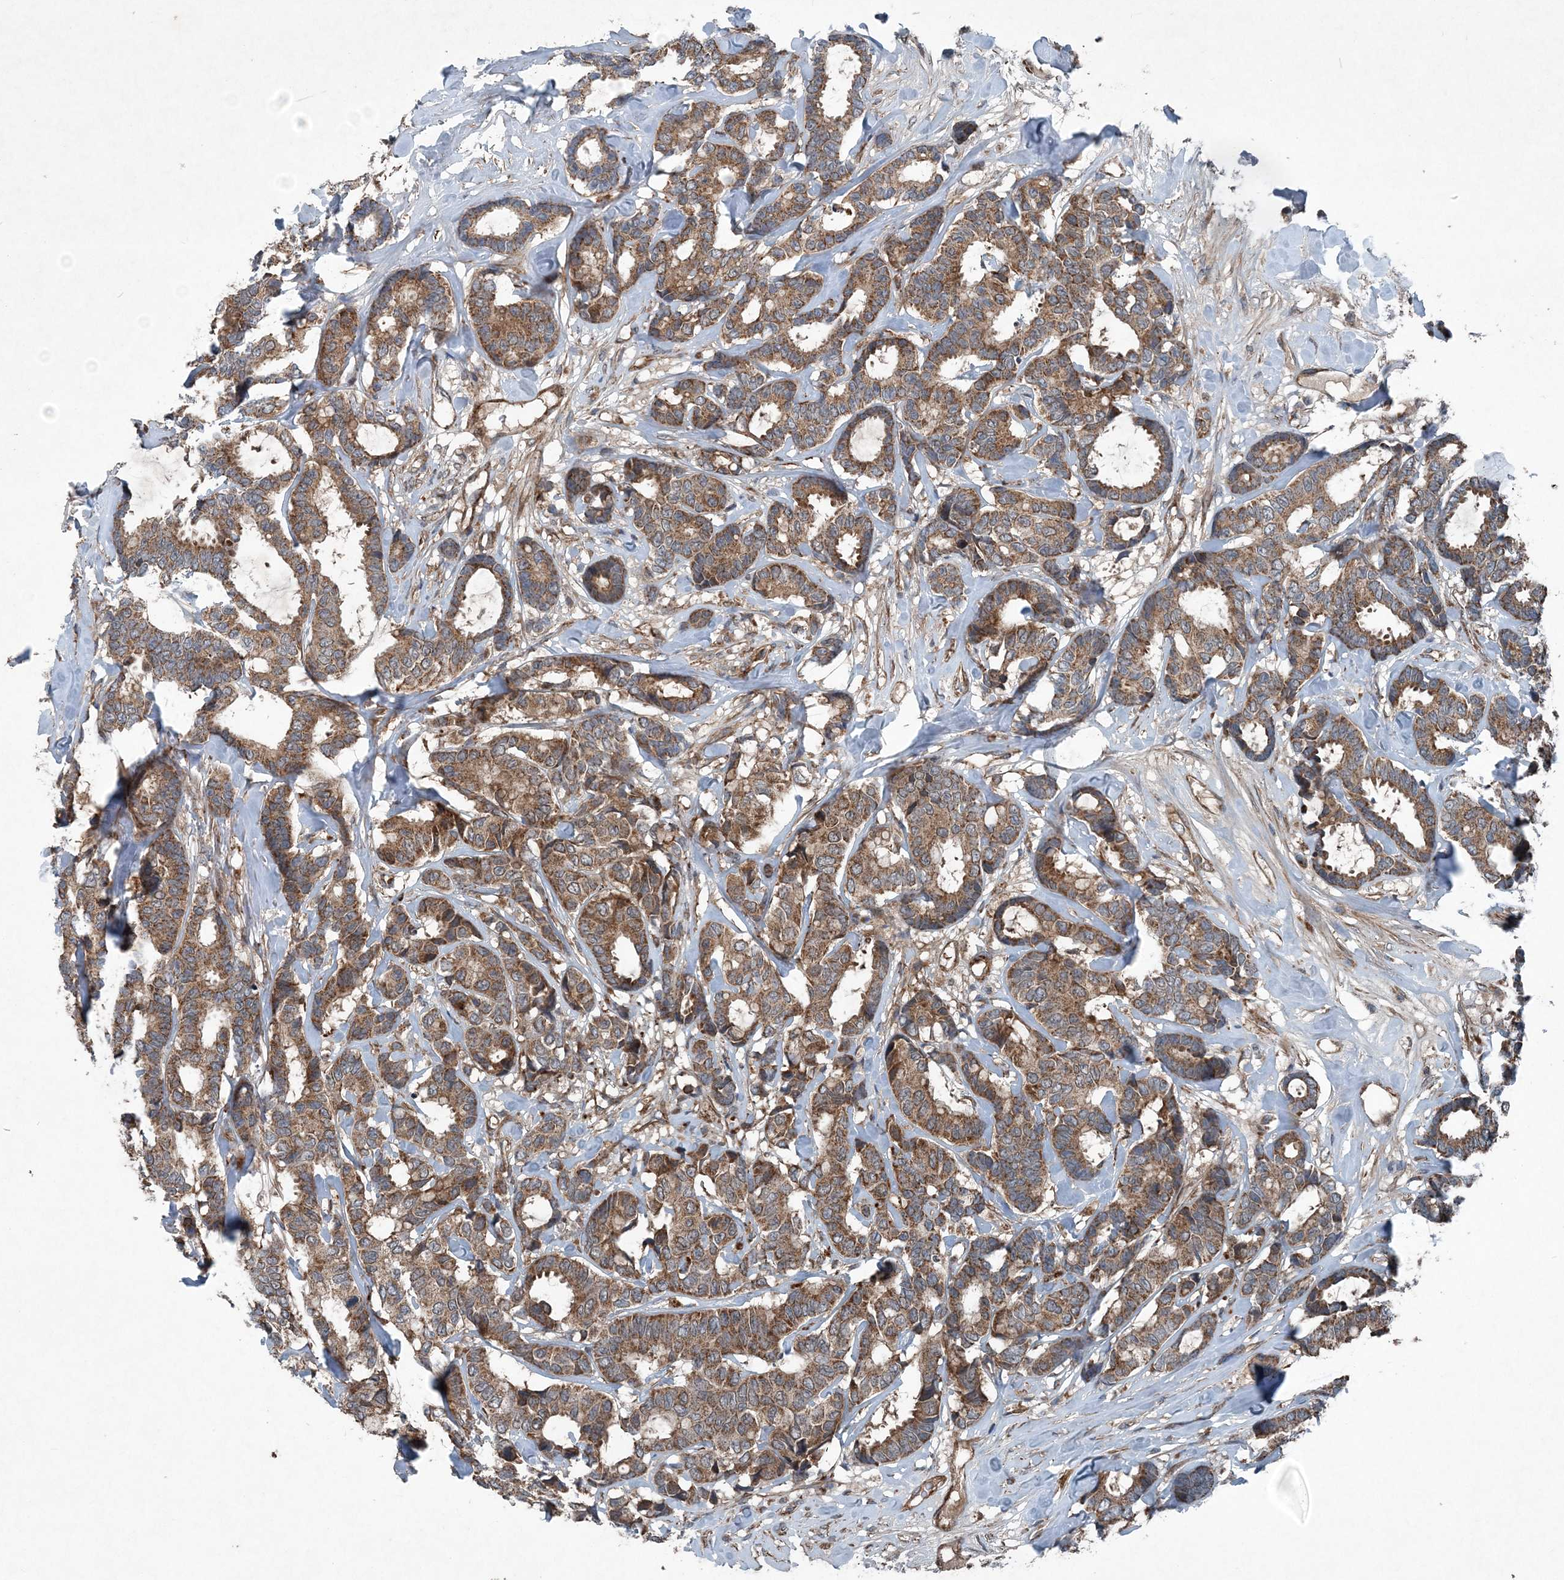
{"staining": {"intensity": "moderate", "quantity": ">75%", "location": "cytoplasmic/membranous"}, "tissue": "breast cancer", "cell_type": "Tumor cells", "image_type": "cancer", "snomed": [{"axis": "morphology", "description": "Duct carcinoma"}, {"axis": "topography", "description": "Breast"}], "caption": "Breast cancer stained with immunohistochemistry reveals moderate cytoplasmic/membranous expression in about >75% of tumor cells. The protein is stained brown, and the nuclei are stained in blue (DAB (3,3'-diaminobenzidine) IHC with brightfield microscopy, high magnification).", "gene": "NDUFA2", "patient": {"sex": "female", "age": 87}}